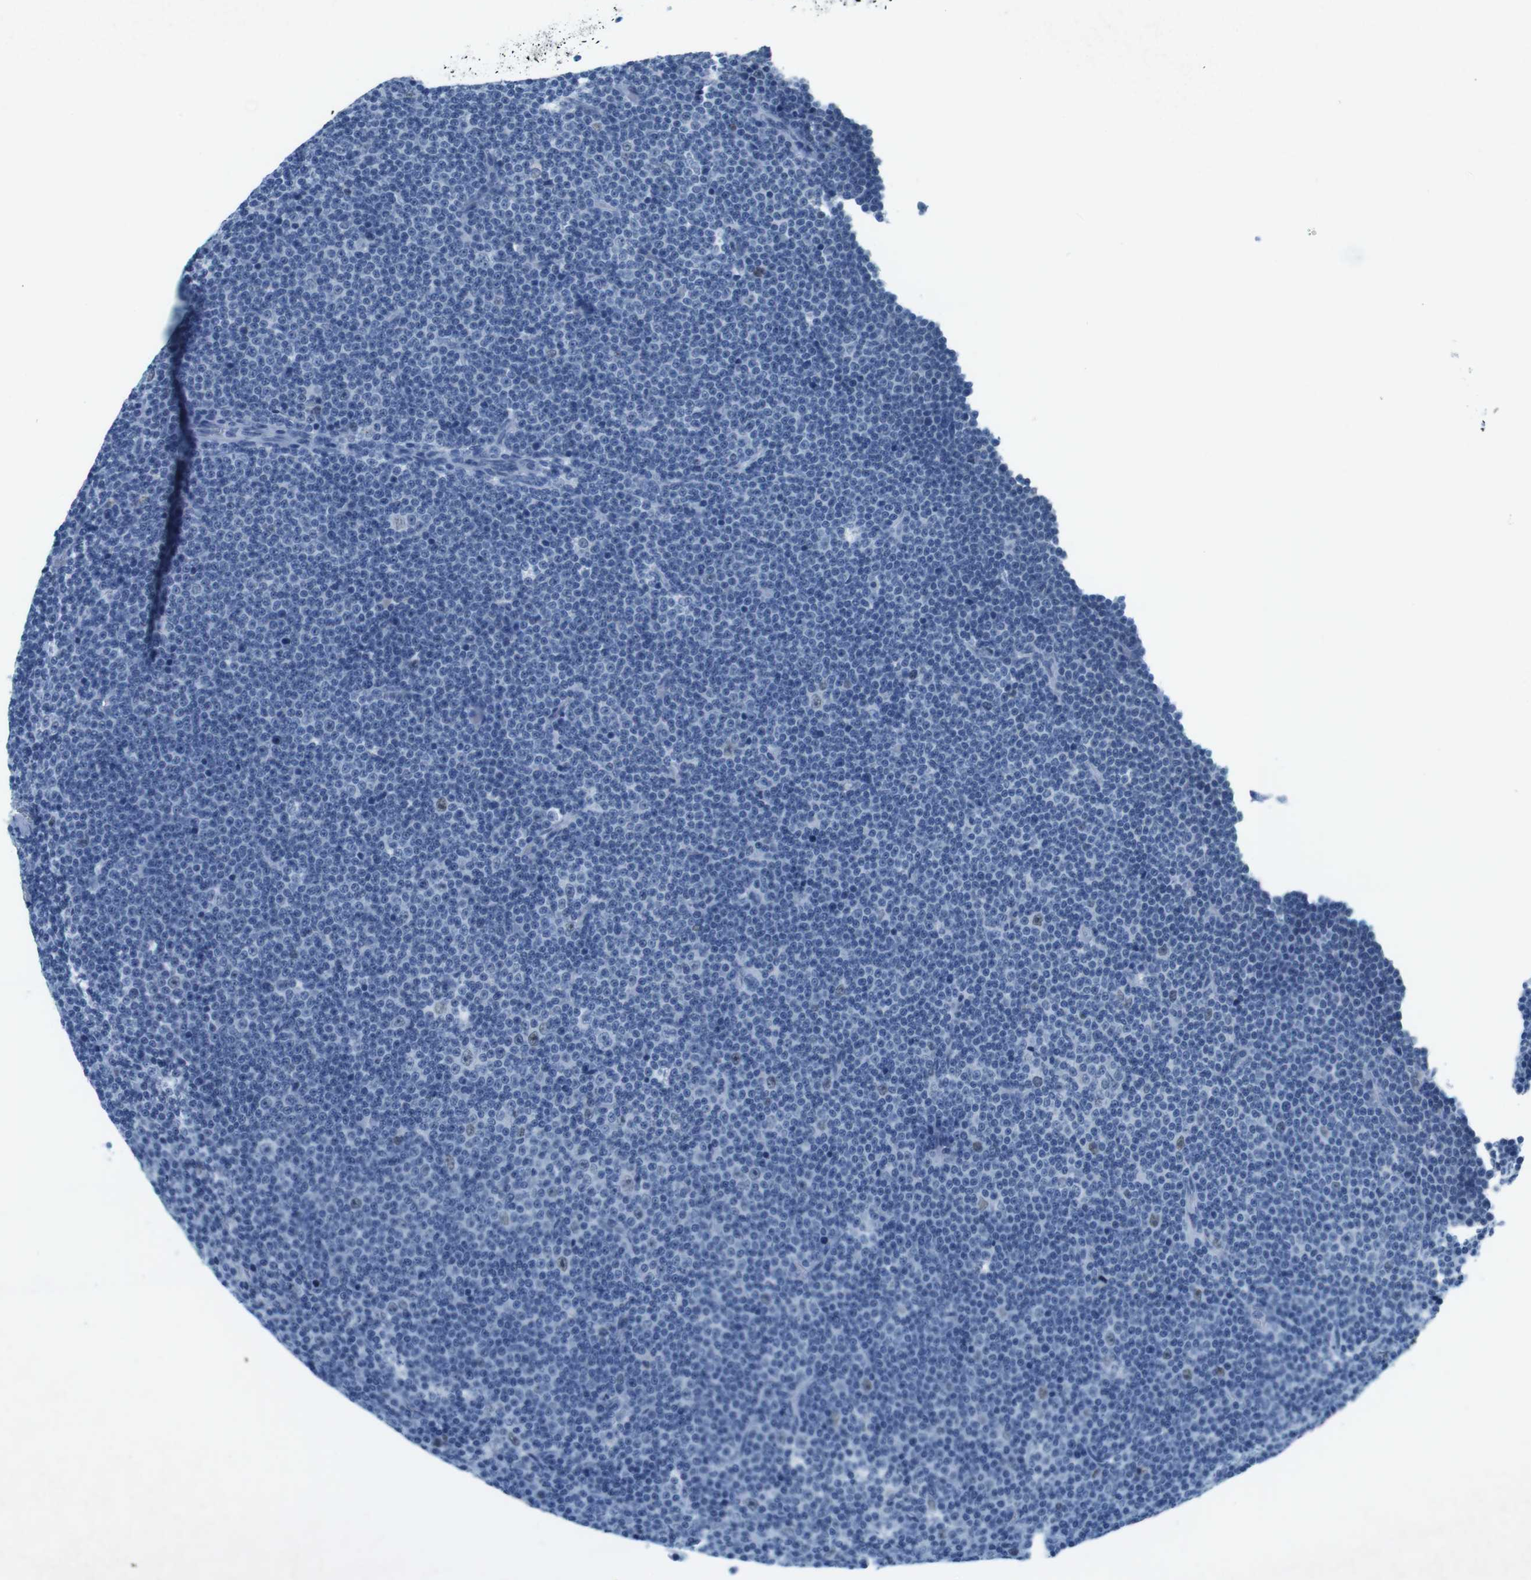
{"staining": {"intensity": "negative", "quantity": "none", "location": "none"}, "tissue": "lymphoma", "cell_type": "Tumor cells", "image_type": "cancer", "snomed": [{"axis": "morphology", "description": "Malignant lymphoma, non-Hodgkin's type, Low grade"}, {"axis": "topography", "description": "Lymph node"}], "caption": "High magnification brightfield microscopy of lymphoma stained with DAB (brown) and counterstained with hematoxylin (blue): tumor cells show no significant positivity. (Brightfield microscopy of DAB IHC at high magnification).", "gene": "CTAG1B", "patient": {"sex": "female", "age": 67}}